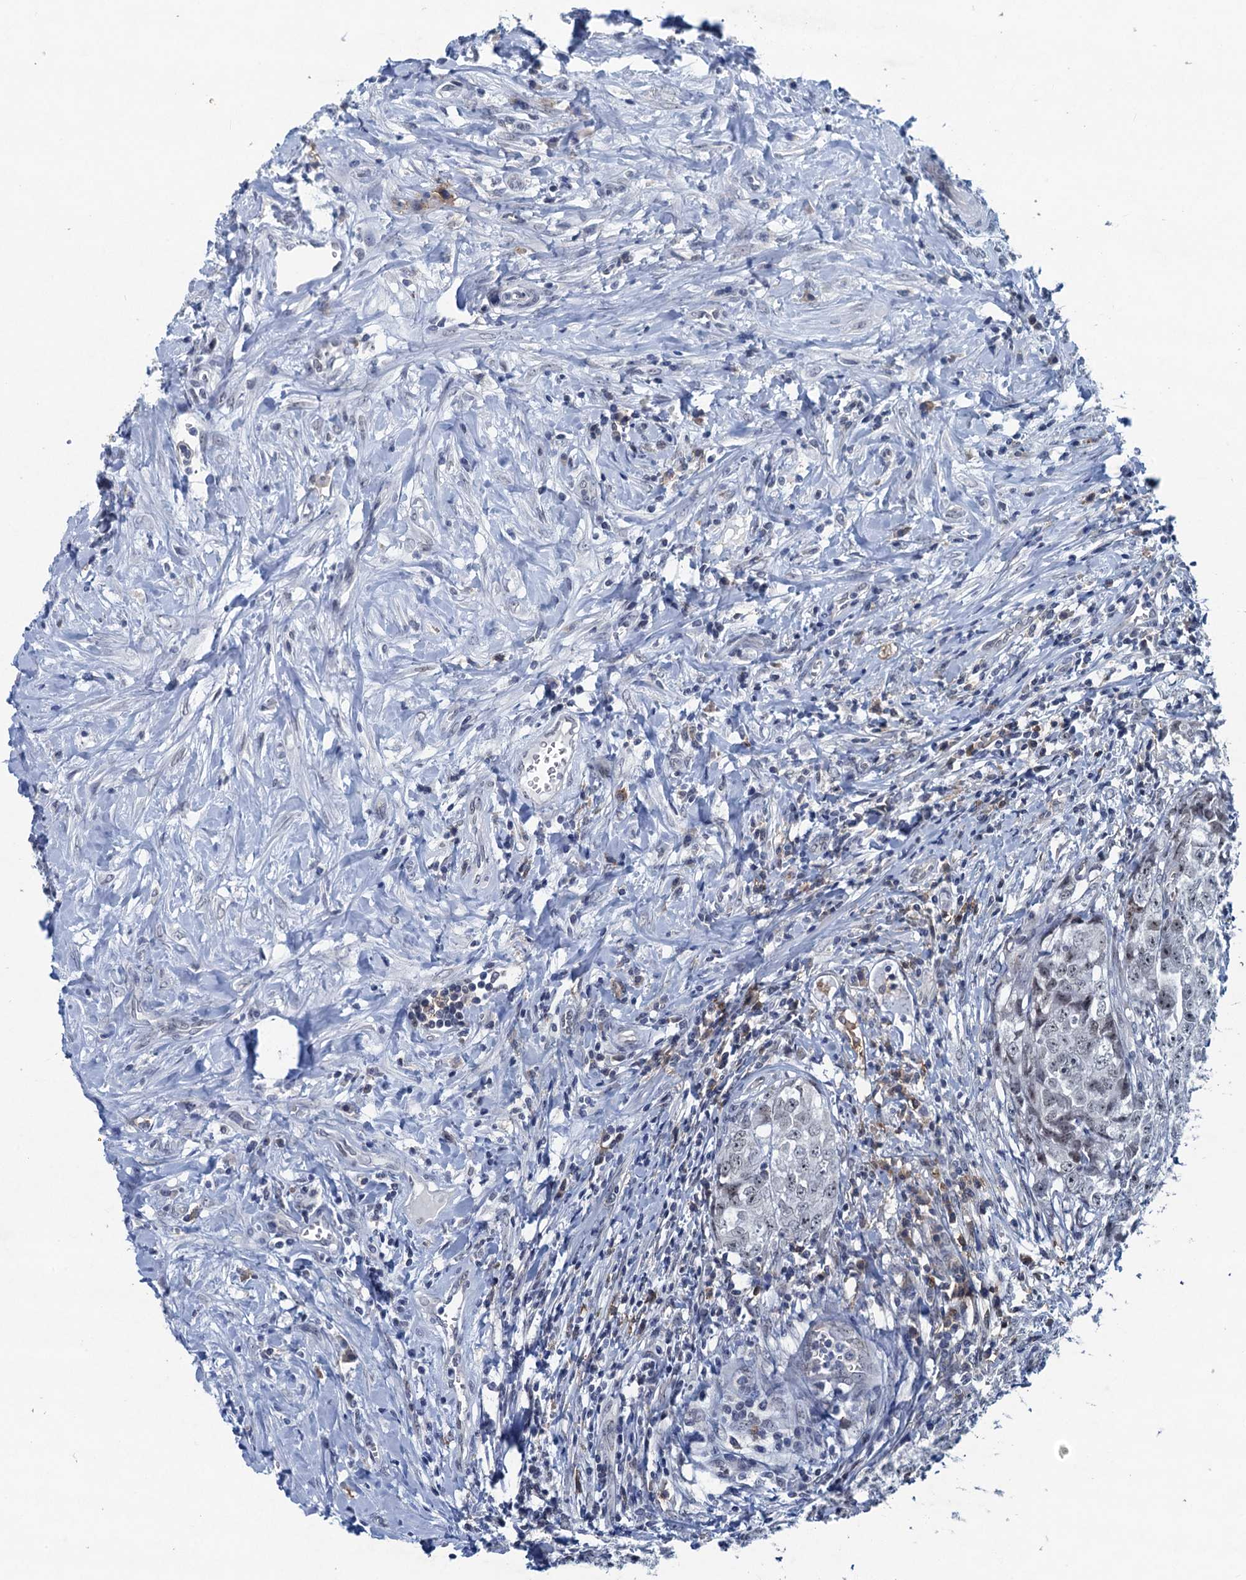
{"staining": {"intensity": "weak", "quantity": "<25%", "location": "nuclear"}, "tissue": "testis cancer", "cell_type": "Tumor cells", "image_type": "cancer", "snomed": [{"axis": "morphology", "description": "Seminoma, NOS"}, {"axis": "morphology", "description": "Carcinoma, Embryonal, NOS"}, {"axis": "topography", "description": "Testis"}], "caption": "Tumor cells are negative for brown protein staining in testis cancer.", "gene": "HAPSTR1", "patient": {"sex": "male", "age": 43}}